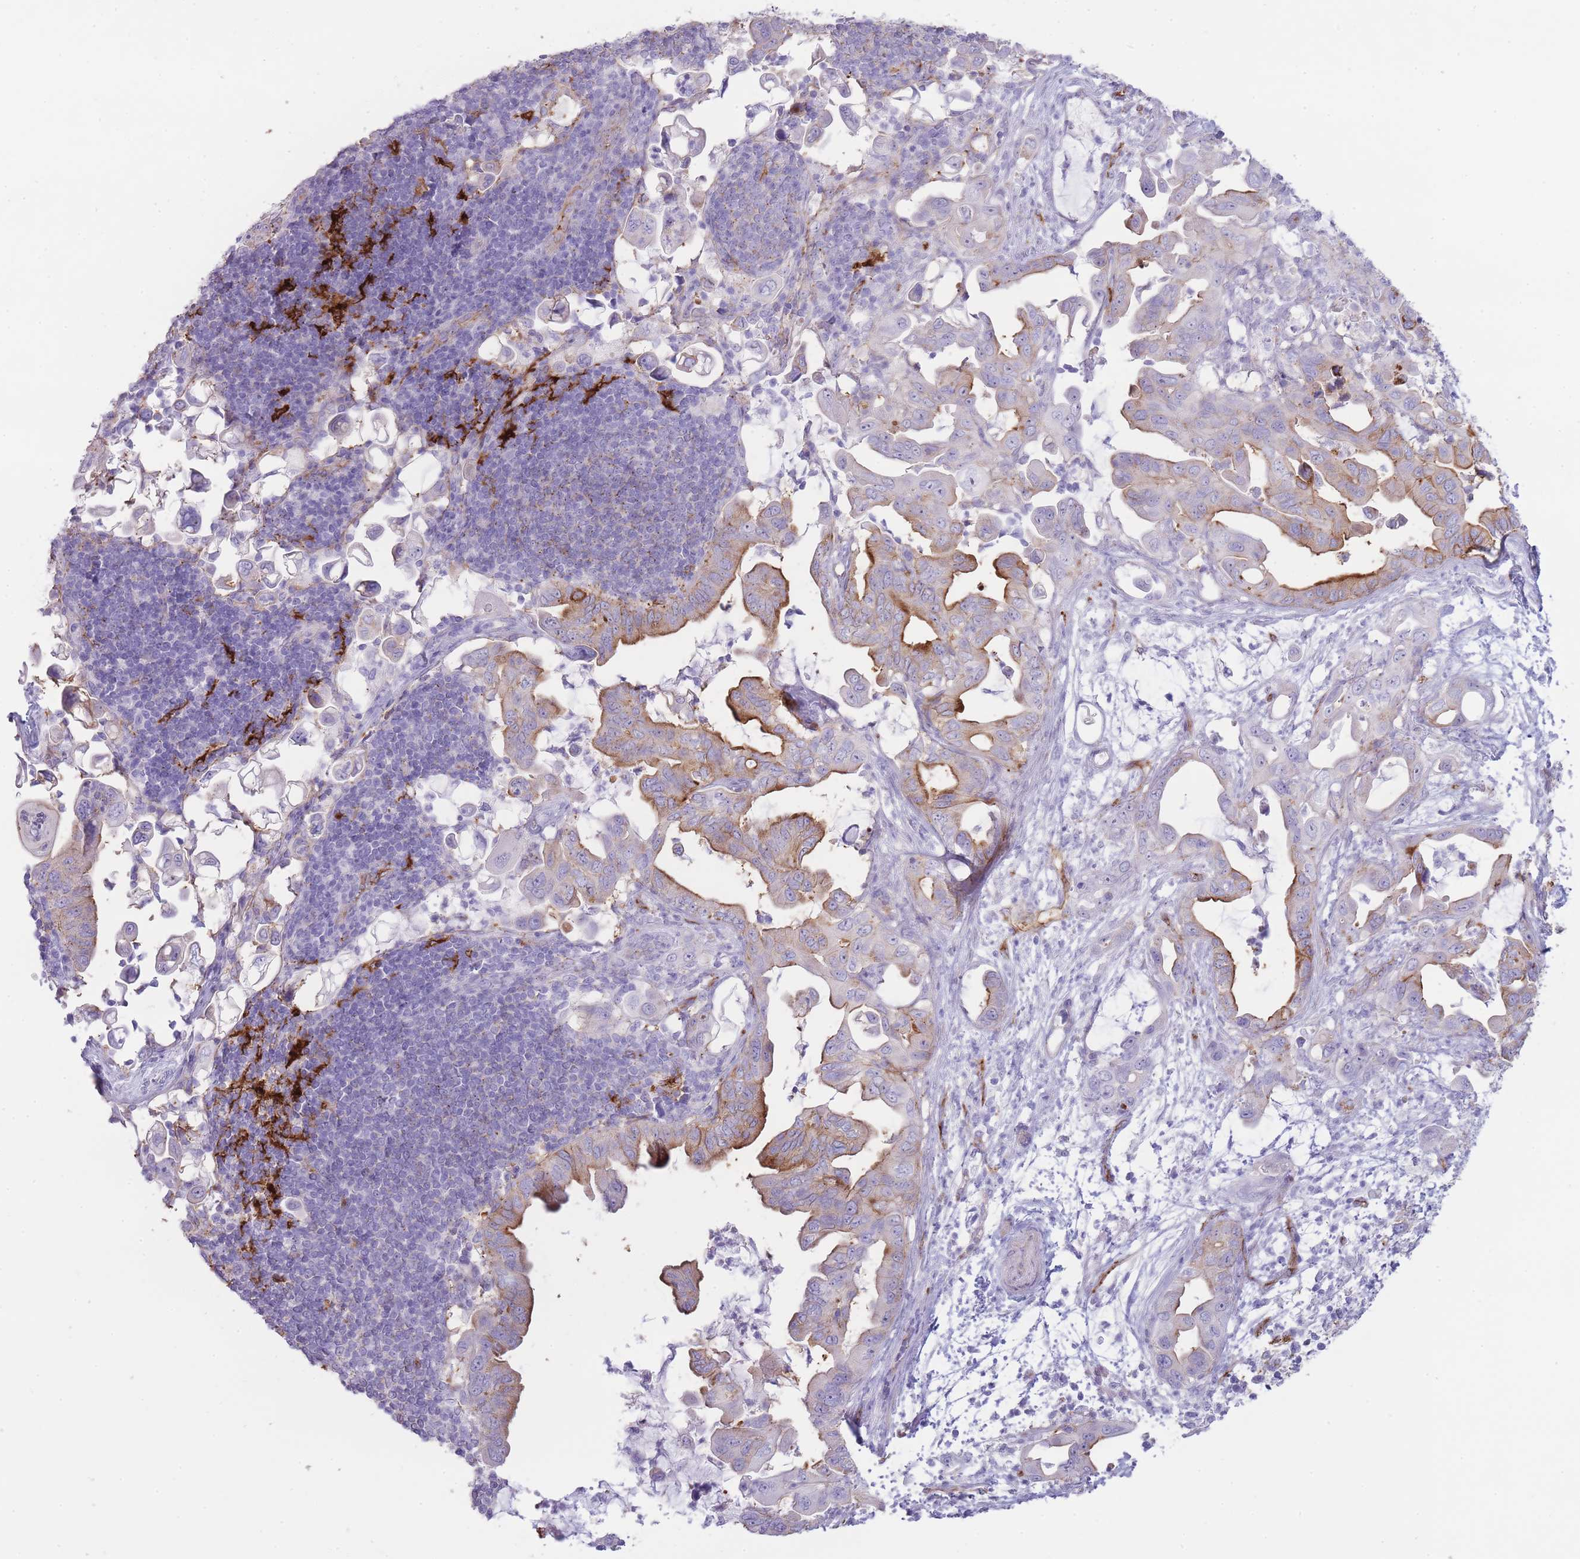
{"staining": {"intensity": "moderate", "quantity": "25%-75%", "location": "cytoplasmic/membranous"}, "tissue": "pancreatic cancer", "cell_type": "Tumor cells", "image_type": "cancer", "snomed": [{"axis": "morphology", "description": "Adenocarcinoma, NOS"}, {"axis": "topography", "description": "Pancreas"}], "caption": "A photomicrograph showing moderate cytoplasmic/membranous staining in approximately 25%-75% of tumor cells in pancreatic cancer, as visualized by brown immunohistochemical staining.", "gene": "UTP14A", "patient": {"sex": "male", "age": 61}}